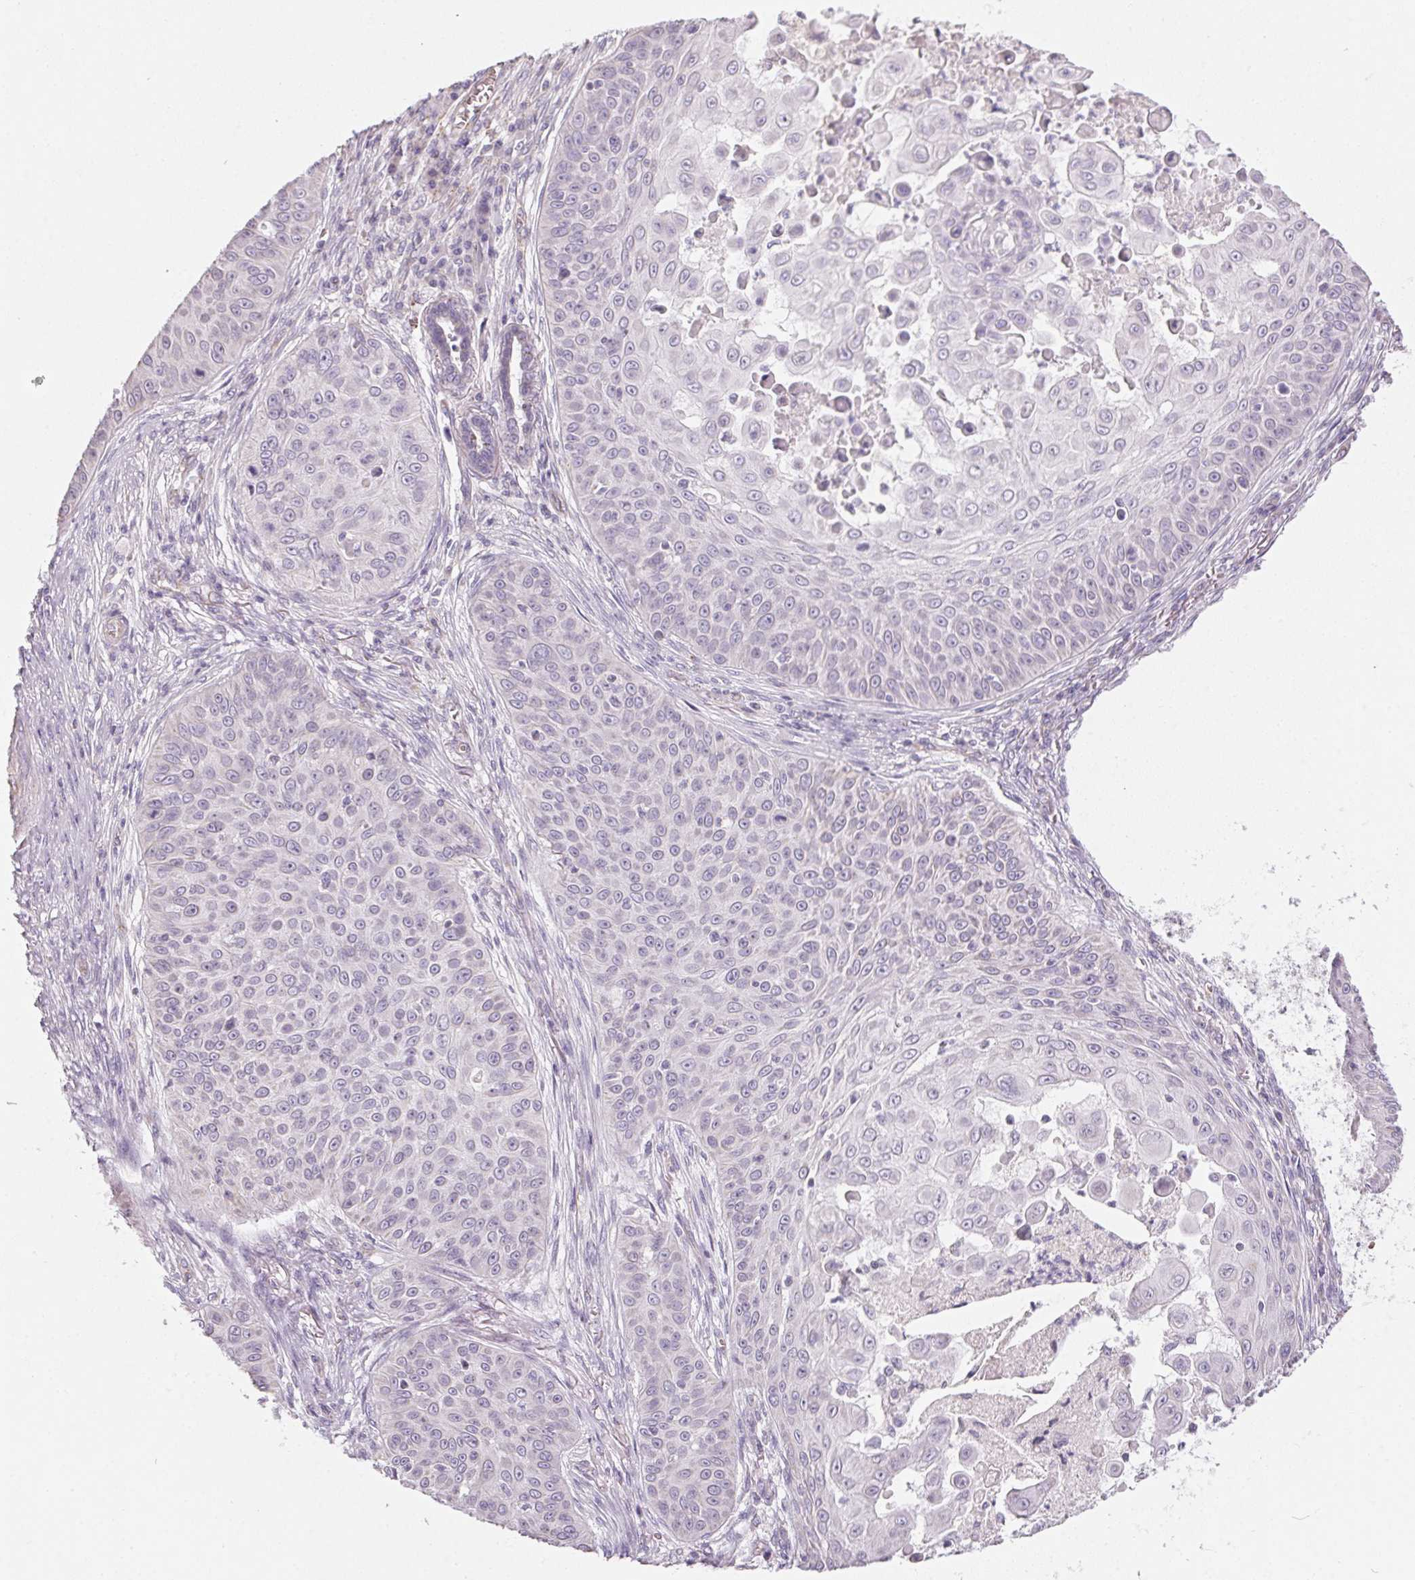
{"staining": {"intensity": "negative", "quantity": "none", "location": "none"}, "tissue": "skin cancer", "cell_type": "Tumor cells", "image_type": "cancer", "snomed": [{"axis": "morphology", "description": "Squamous cell carcinoma, NOS"}, {"axis": "topography", "description": "Skin"}], "caption": "The photomicrograph reveals no staining of tumor cells in skin cancer.", "gene": "SMYD1", "patient": {"sex": "male", "age": 82}}